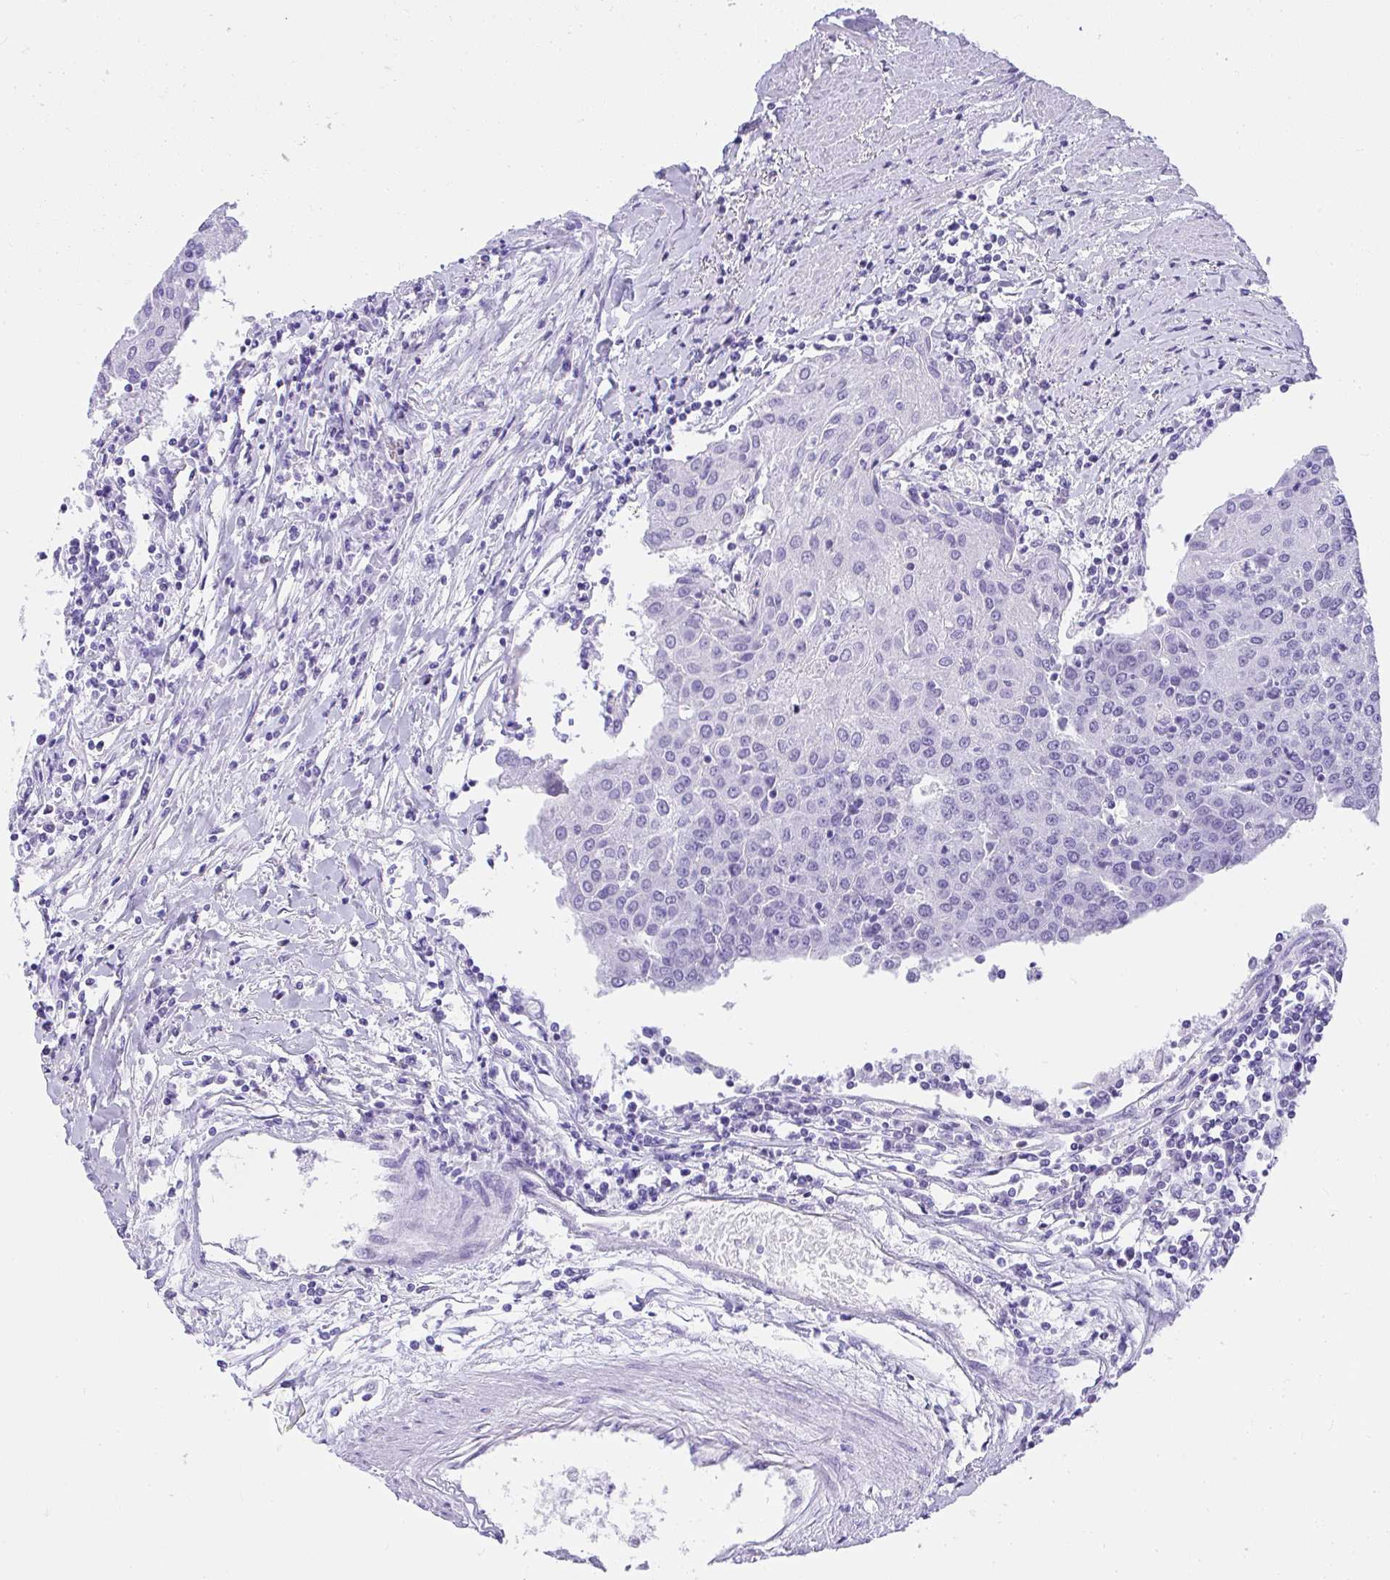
{"staining": {"intensity": "negative", "quantity": "none", "location": "none"}, "tissue": "urothelial cancer", "cell_type": "Tumor cells", "image_type": "cancer", "snomed": [{"axis": "morphology", "description": "Urothelial carcinoma, High grade"}, {"axis": "topography", "description": "Urinary bladder"}], "caption": "The micrograph exhibits no staining of tumor cells in high-grade urothelial carcinoma.", "gene": "AVIL", "patient": {"sex": "female", "age": 85}}